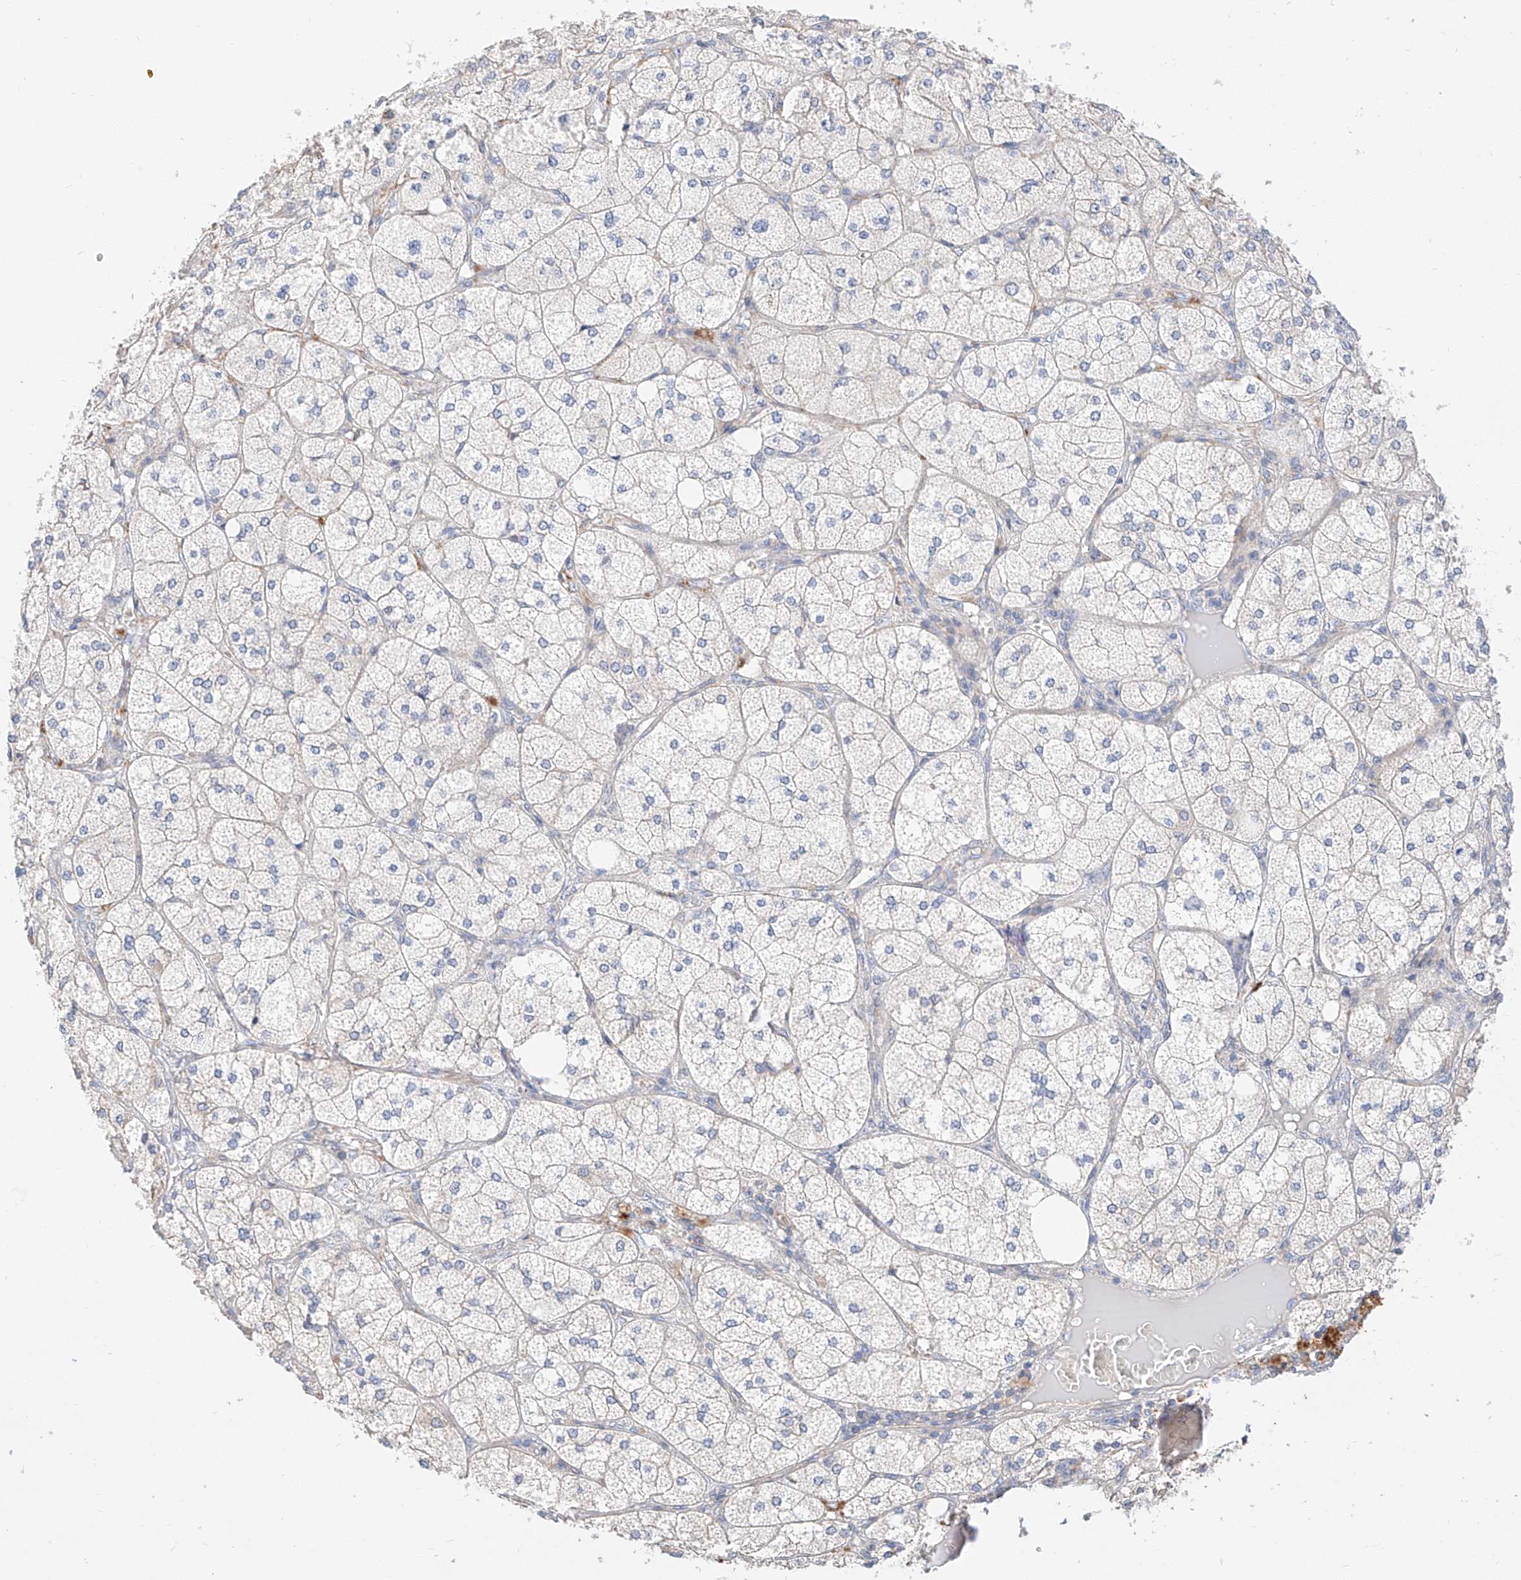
{"staining": {"intensity": "strong", "quantity": "<25%", "location": "cytoplasmic/membranous"}, "tissue": "adrenal gland", "cell_type": "Glandular cells", "image_type": "normal", "snomed": [{"axis": "morphology", "description": "Normal tissue, NOS"}, {"axis": "topography", "description": "Adrenal gland"}], "caption": "About <25% of glandular cells in unremarkable human adrenal gland exhibit strong cytoplasmic/membranous protein positivity as visualized by brown immunohistochemical staining.", "gene": "GLMN", "patient": {"sex": "female", "age": 61}}